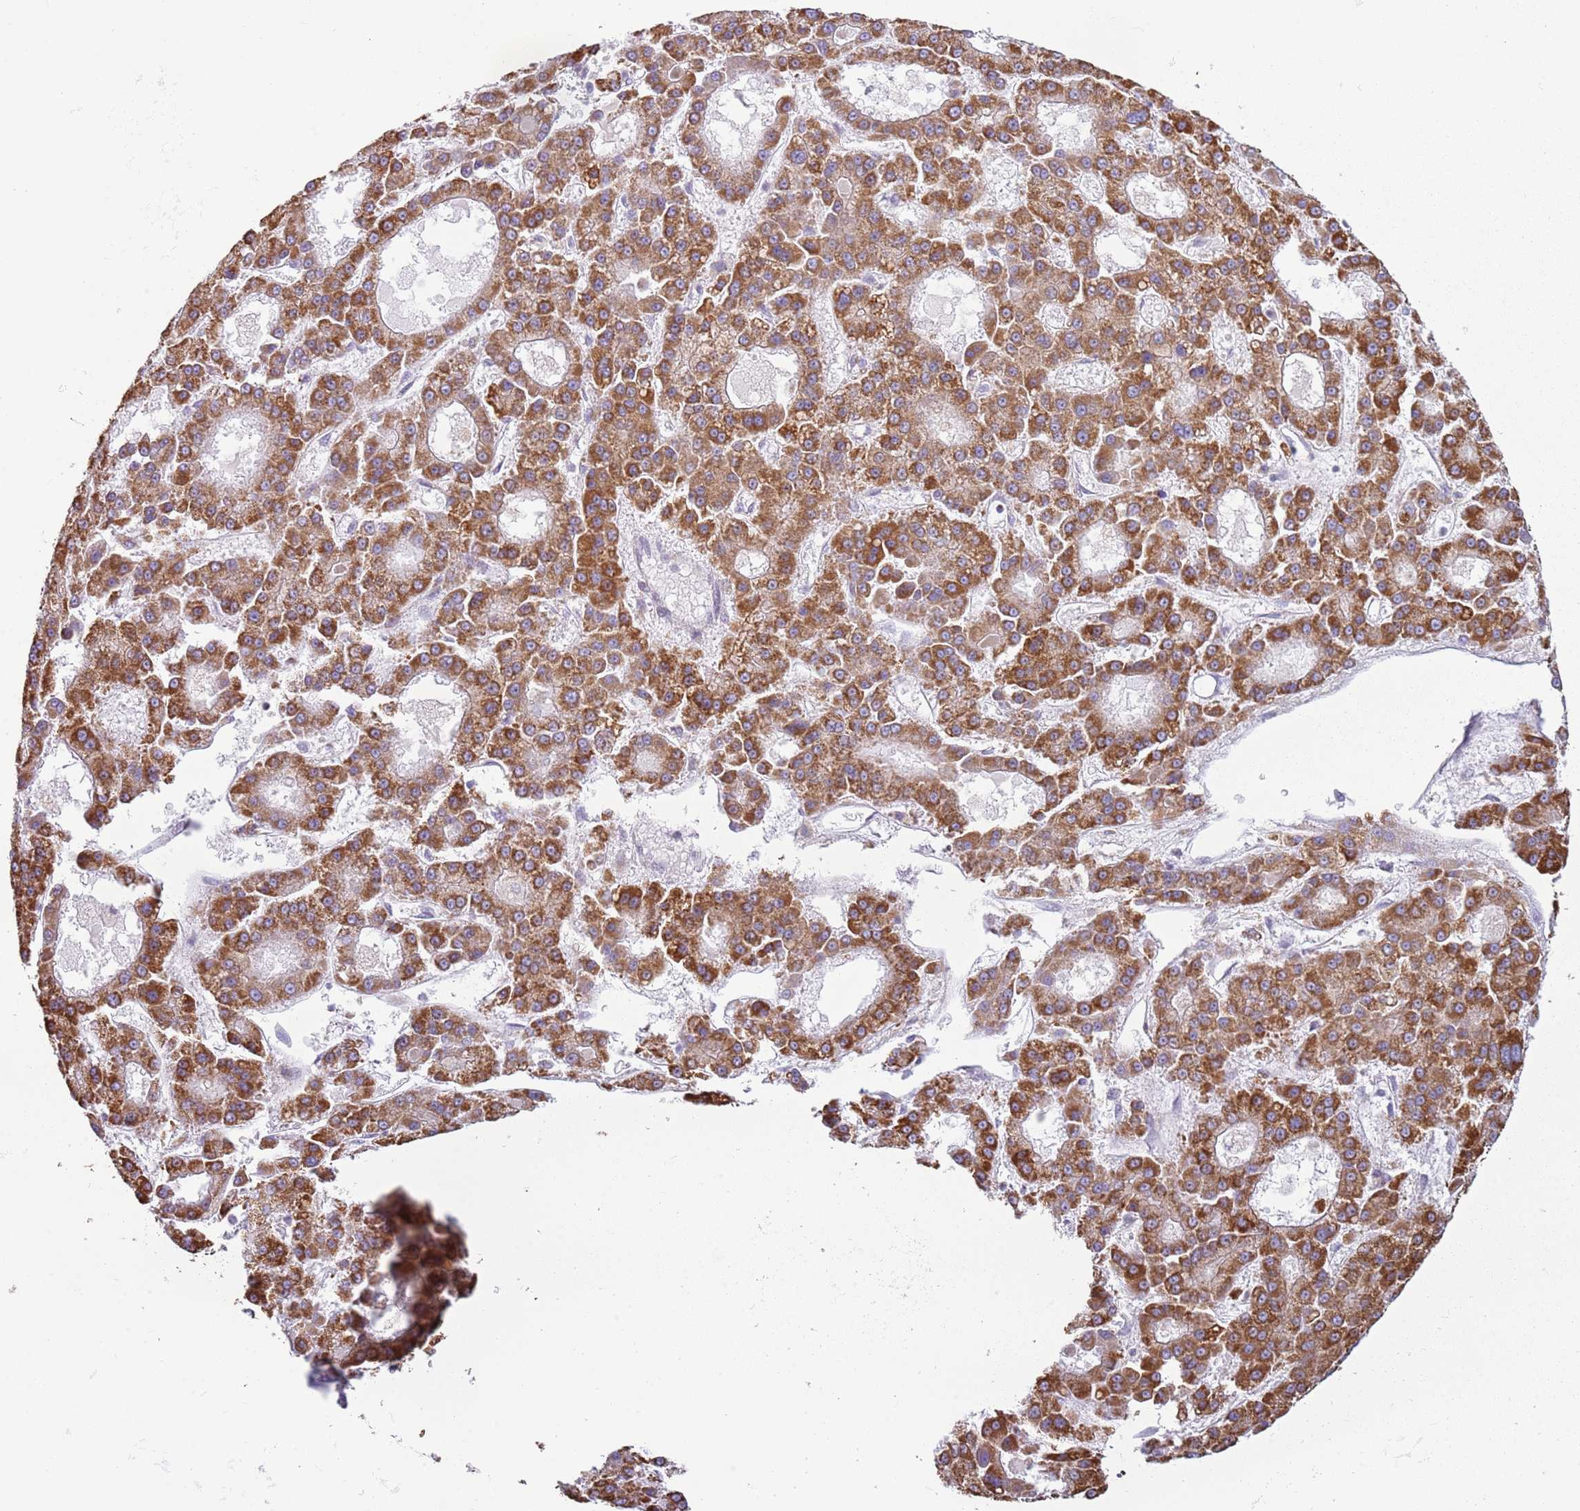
{"staining": {"intensity": "strong", "quantity": ">75%", "location": "cytoplasmic/membranous"}, "tissue": "liver cancer", "cell_type": "Tumor cells", "image_type": "cancer", "snomed": [{"axis": "morphology", "description": "Carcinoma, Hepatocellular, NOS"}, {"axis": "topography", "description": "Liver"}], "caption": "IHC image of liver cancer (hepatocellular carcinoma) stained for a protein (brown), which reveals high levels of strong cytoplasmic/membranous expression in approximately >75% of tumor cells.", "gene": "OAF", "patient": {"sex": "male", "age": 70}}